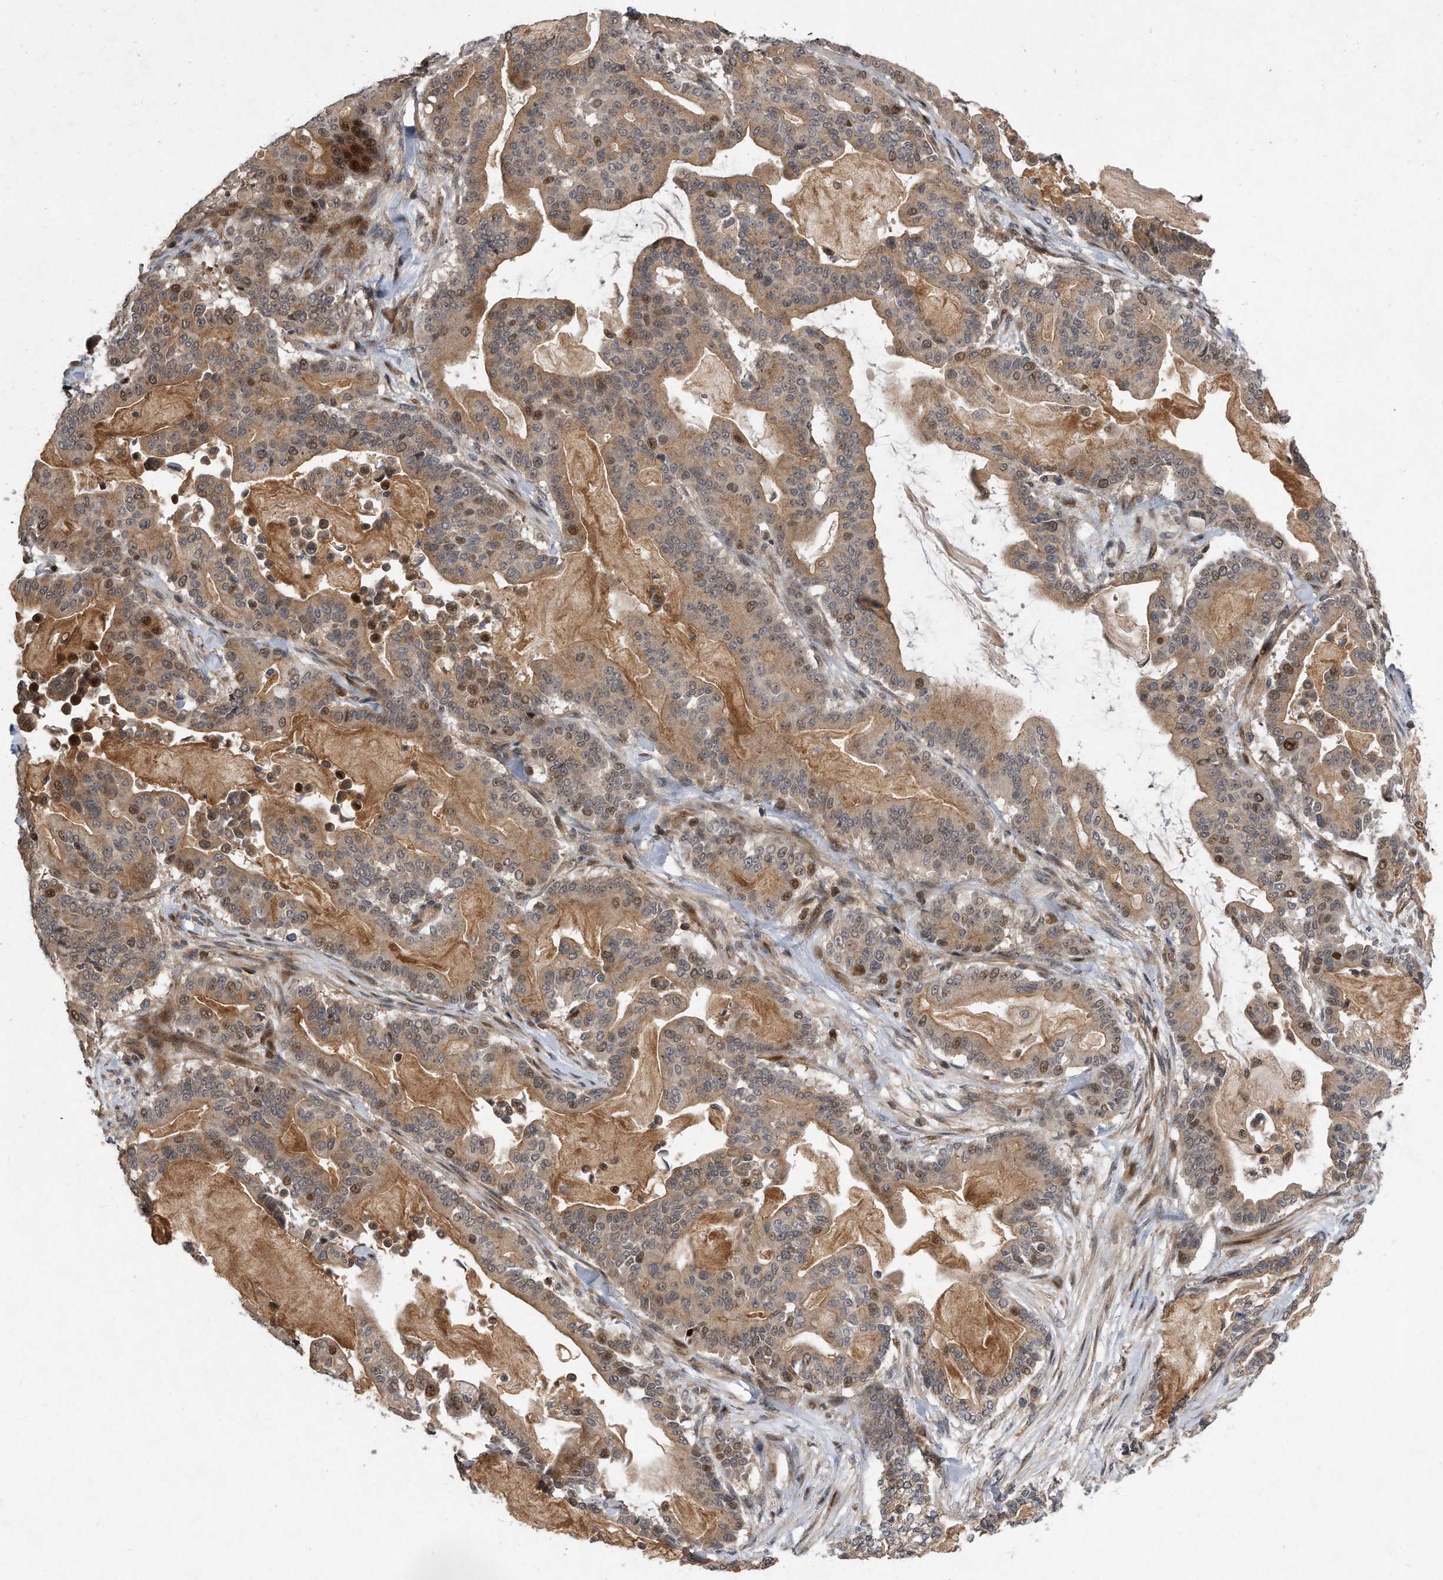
{"staining": {"intensity": "moderate", "quantity": "25%-75%", "location": "cytoplasmic/membranous,nuclear"}, "tissue": "pancreatic cancer", "cell_type": "Tumor cells", "image_type": "cancer", "snomed": [{"axis": "morphology", "description": "Adenocarcinoma, NOS"}, {"axis": "topography", "description": "Pancreas"}], "caption": "About 25%-75% of tumor cells in pancreatic cancer (adenocarcinoma) display moderate cytoplasmic/membranous and nuclear protein positivity as visualized by brown immunohistochemical staining.", "gene": "PGBD2", "patient": {"sex": "male", "age": 63}}